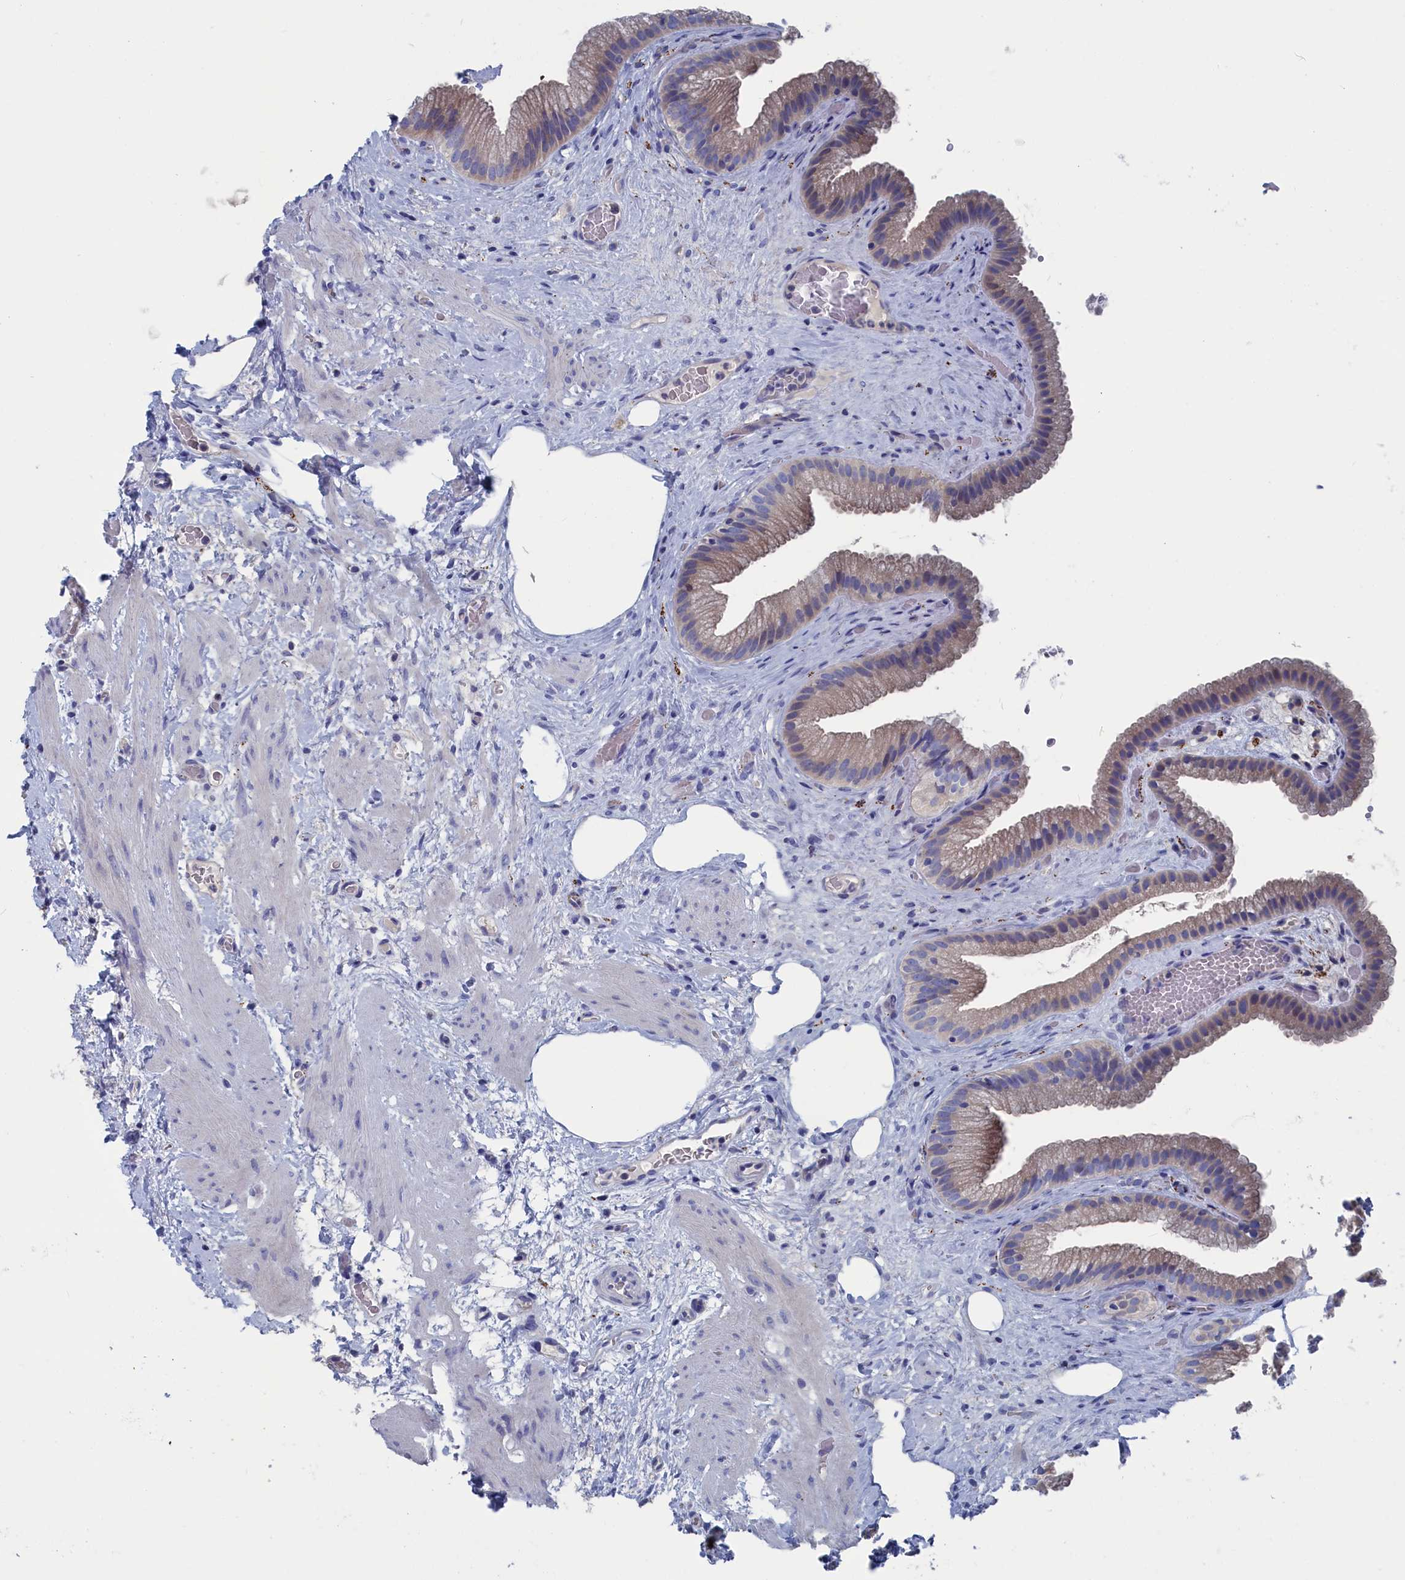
{"staining": {"intensity": "weak", "quantity": ">75%", "location": "cytoplasmic/membranous"}, "tissue": "gallbladder", "cell_type": "Glandular cells", "image_type": "normal", "snomed": [{"axis": "morphology", "description": "Normal tissue, NOS"}, {"axis": "morphology", "description": "Inflammation, NOS"}, {"axis": "topography", "description": "Gallbladder"}], "caption": "Benign gallbladder displays weak cytoplasmic/membranous expression in about >75% of glandular cells, visualized by immunohistochemistry.", "gene": "CEND1", "patient": {"sex": "male", "age": 51}}